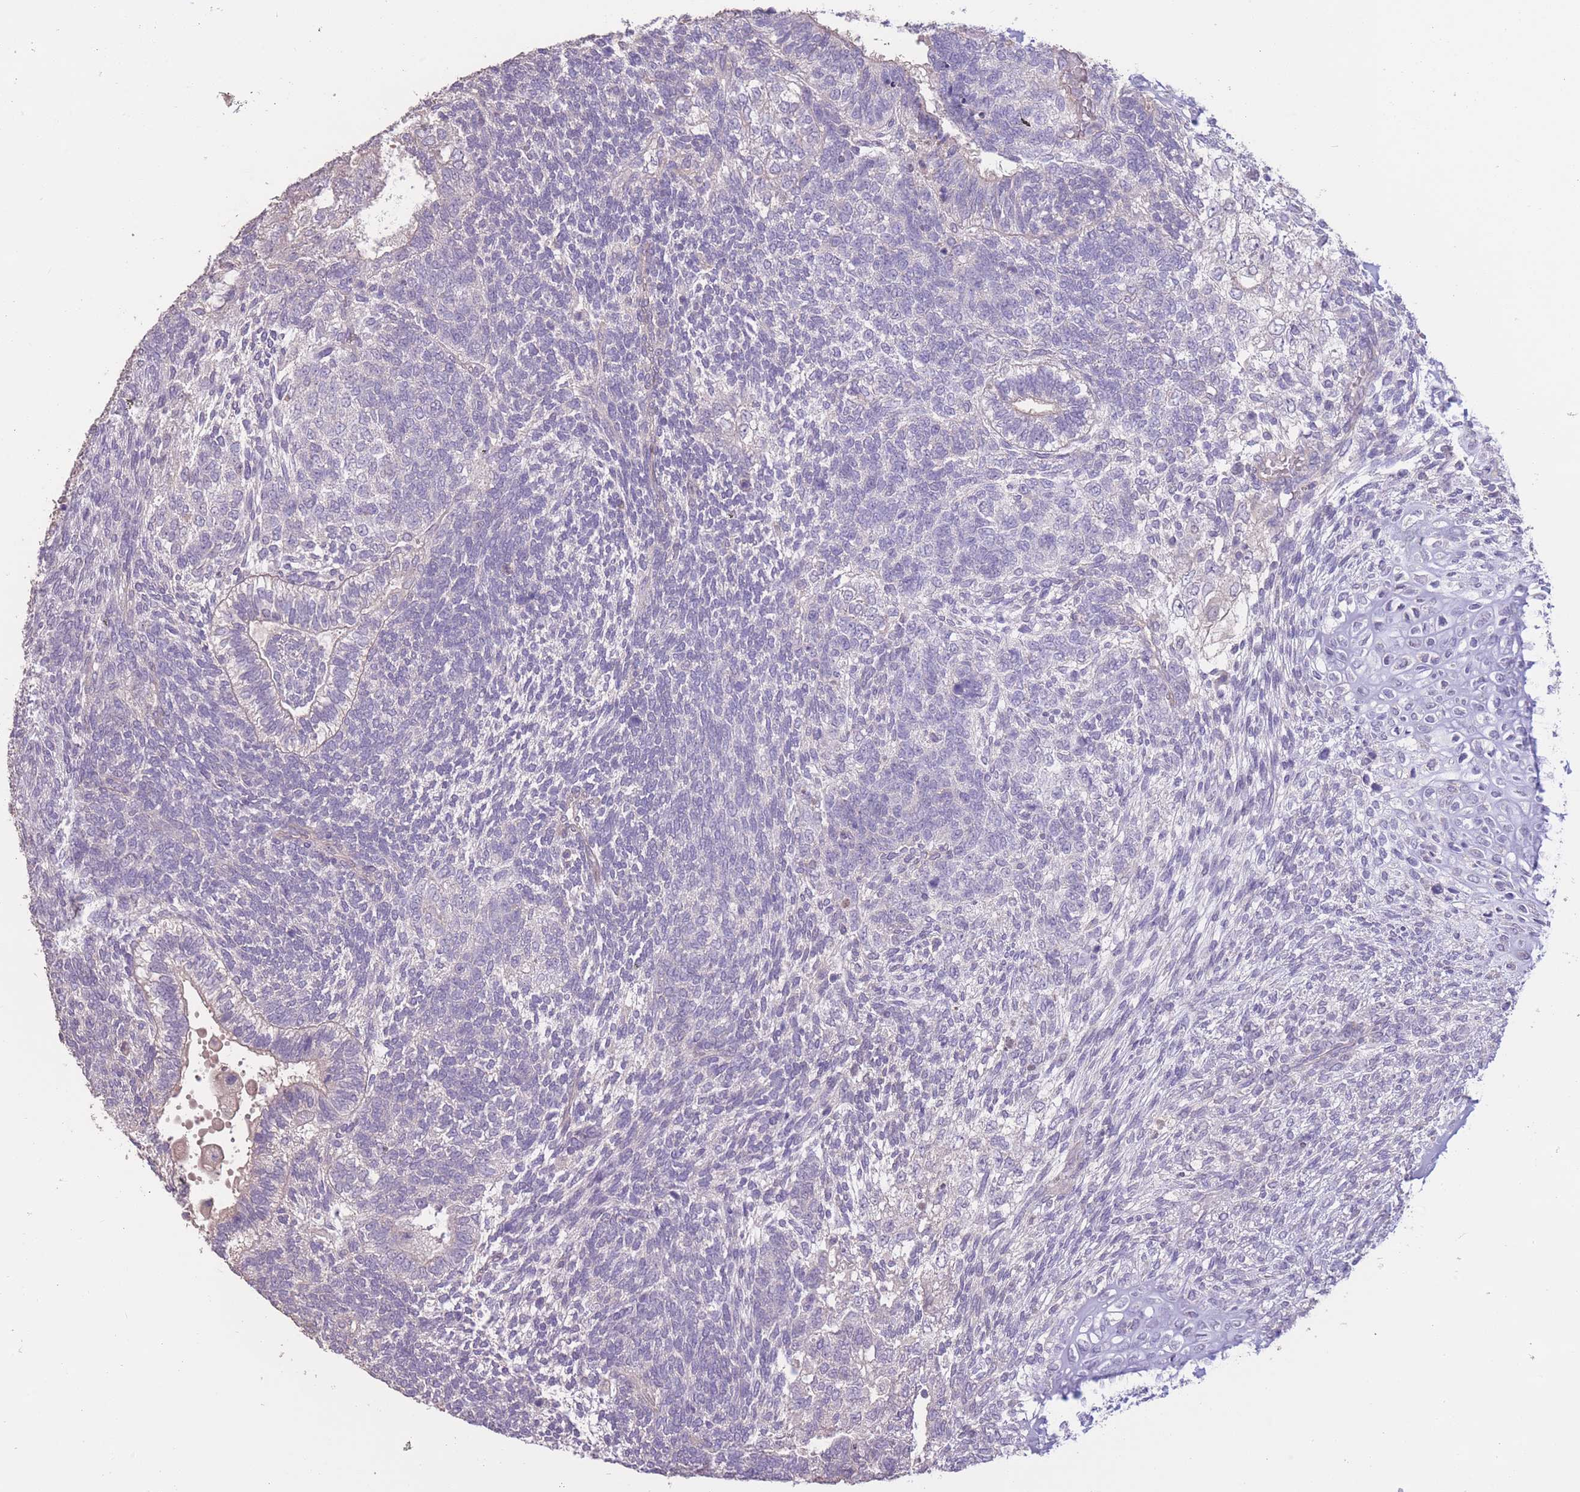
{"staining": {"intensity": "negative", "quantity": "none", "location": "none"}, "tissue": "testis cancer", "cell_type": "Tumor cells", "image_type": "cancer", "snomed": [{"axis": "morphology", "description": "Carcinoma, Embryonal, NOS"}, {"axis": "topography", "description": "Testis"}], "caption": "The IHC image has no significant positivity in tumor cells of testis embryonal carcinoma tissue. The staining was performed using DAB (3,3'-diaminobenzidine) to visualize the protein expression in brown, while the nuclei were stained in blue with hematoxylin (Magnification: 20x).", "gene": "RSPH10B", "patient": {"sex": "male", "age": 23}}